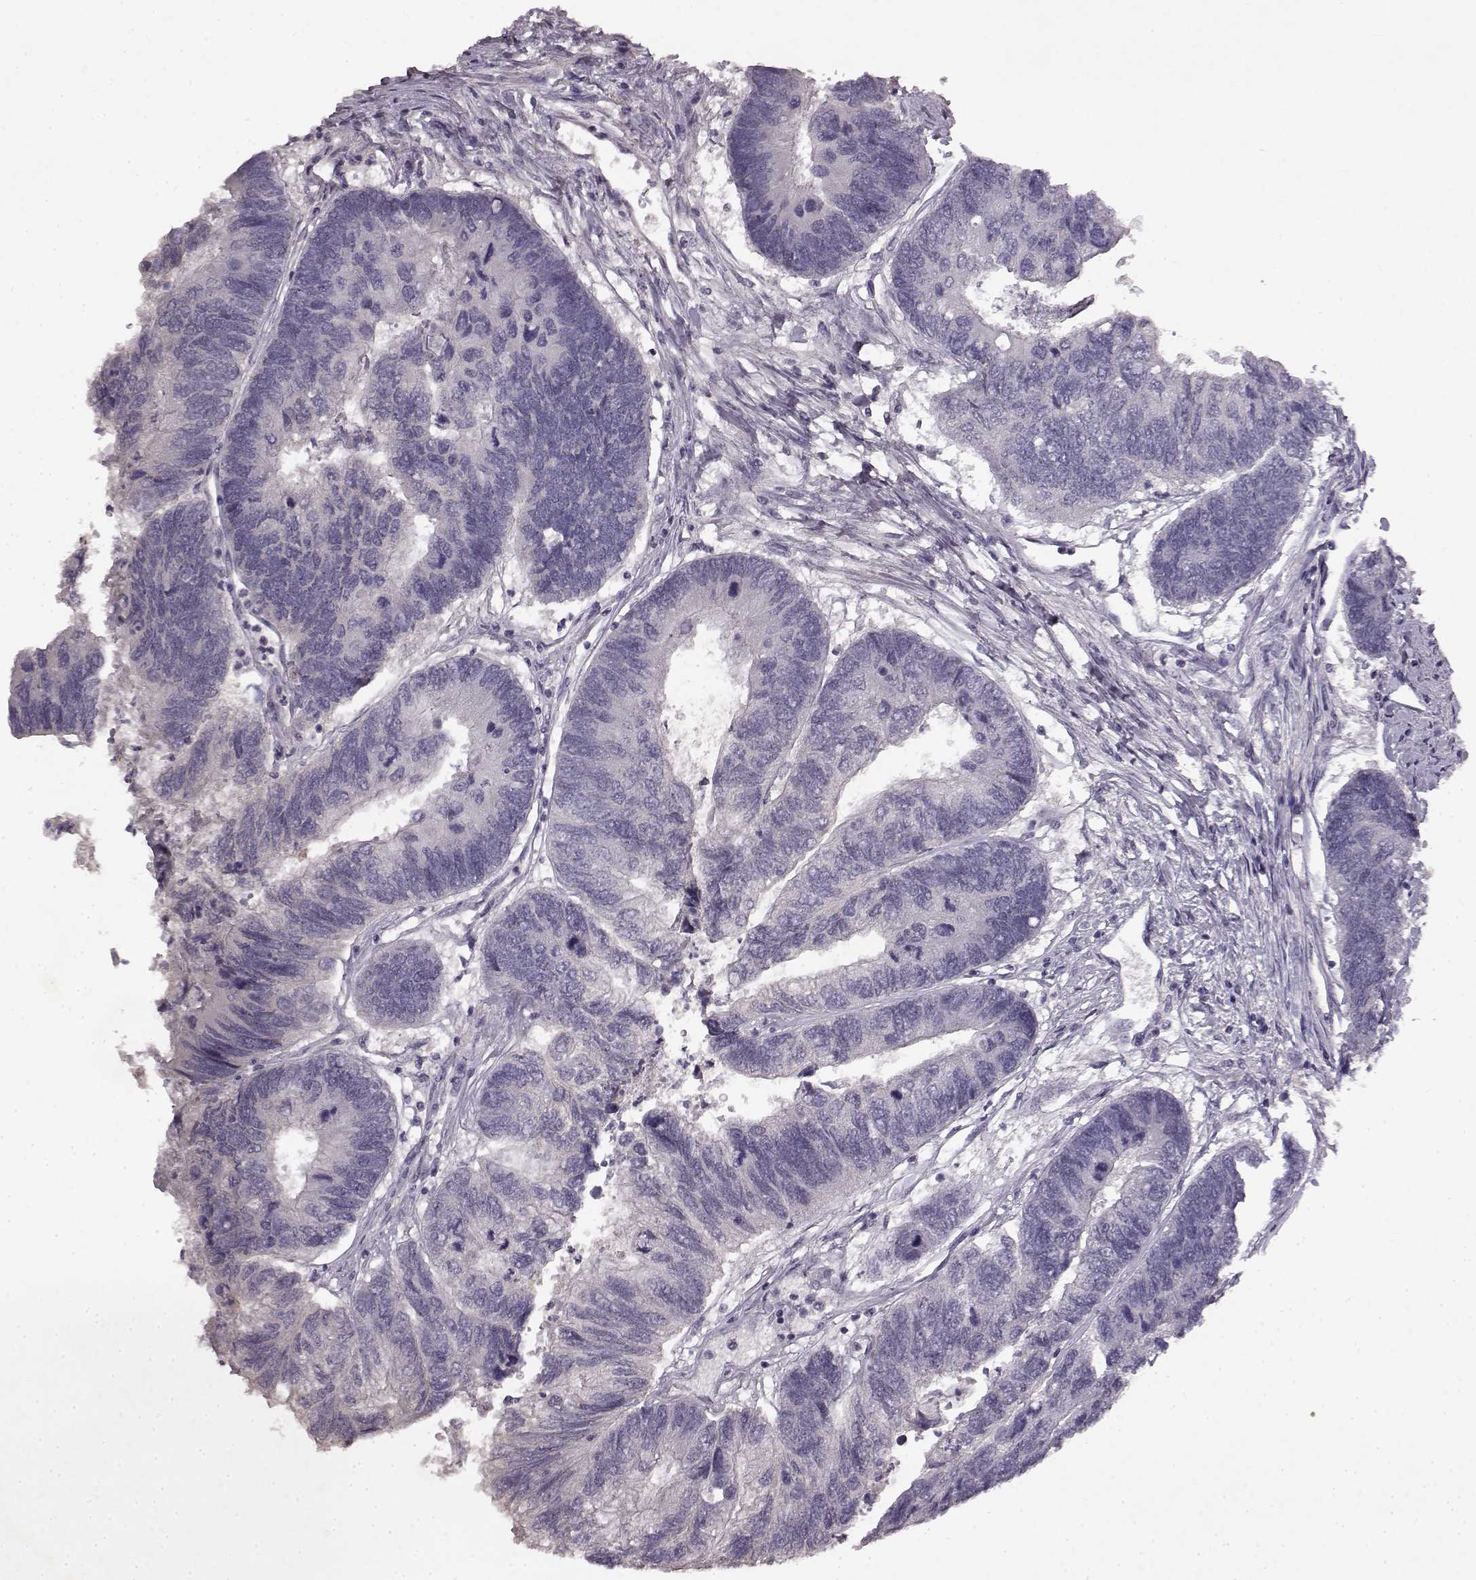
{"staining": {"intensity": "negative", "quantity": "none", "location": "none"}, "tissue": "colorectal cancer", "cell_type": "Tumor cells", "image_type": "cancer", "snomed": [{"axis": "morphology", "description": "Adenocarcinoma, NOS"}, {"axis": "topography", "description": "Colon"}], "caption": "Protein analysis of adenocarcinoma (colorectal) demonstrates no significant staining in tumor cells.", "gene": "SPAG17", "patient": {"sex": "female", "age": 67}}